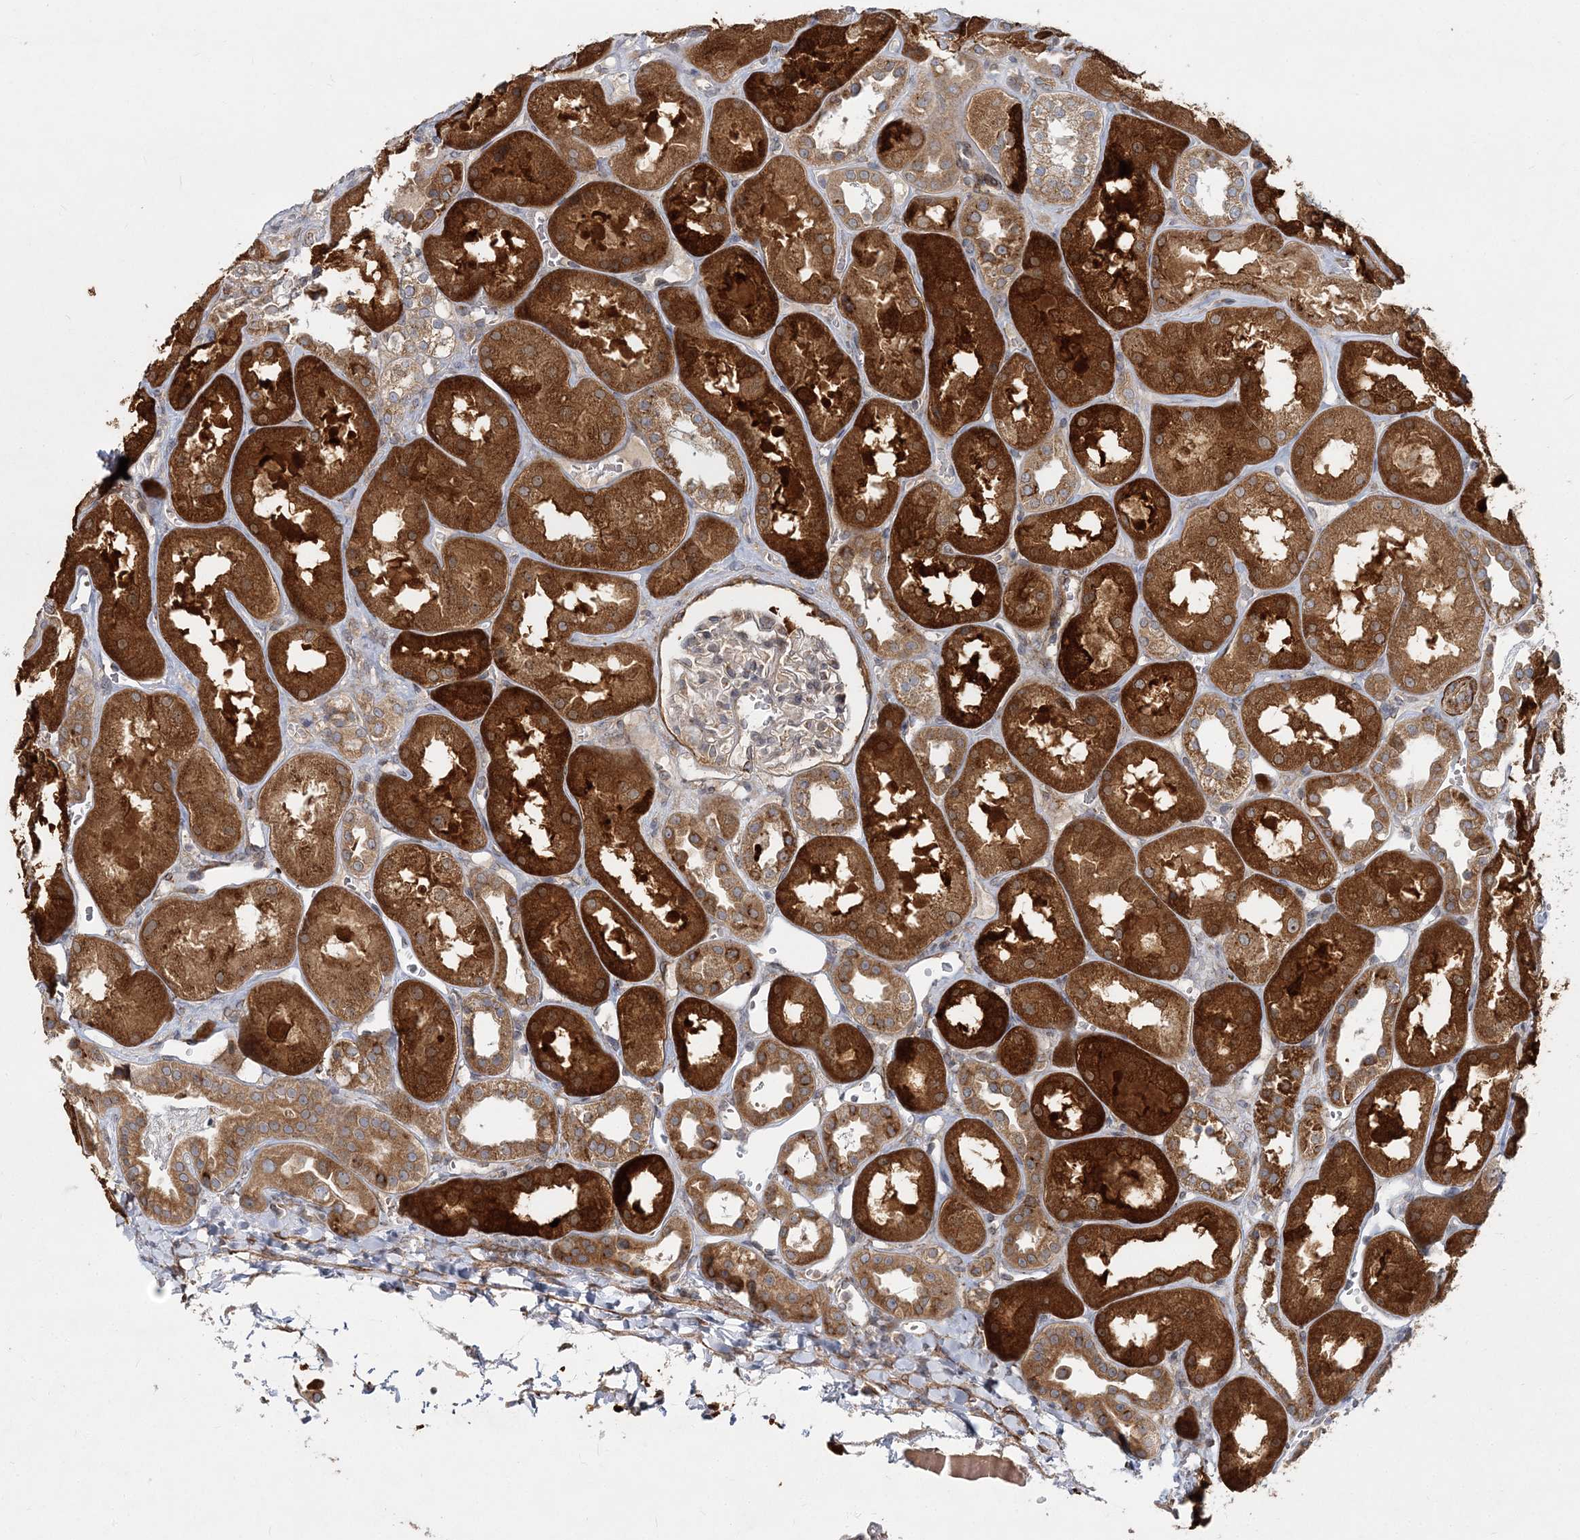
{"staining": {"intensity": "moderate", "quantity": "<25%", "location": "cytoplasmic/membranous"}, "tissue": "kidney", "cell_type": "Cells in glomeruli", "image_type": "normal", "snomed": [{"axis": "morphology", "description": "Normal tissue, NOS"}, {"axis": "topography", "description": "Kidney"}], "caption": "IHC (DAB (3,3'-diaminobenzidine)) staining of normal kidney exhibits moderate cytoplasmic/membranous protein positivity in about <25% of cells in glomeruli.", "gene": "NBAS", "patient": {"sex": "male", "age": 70}}